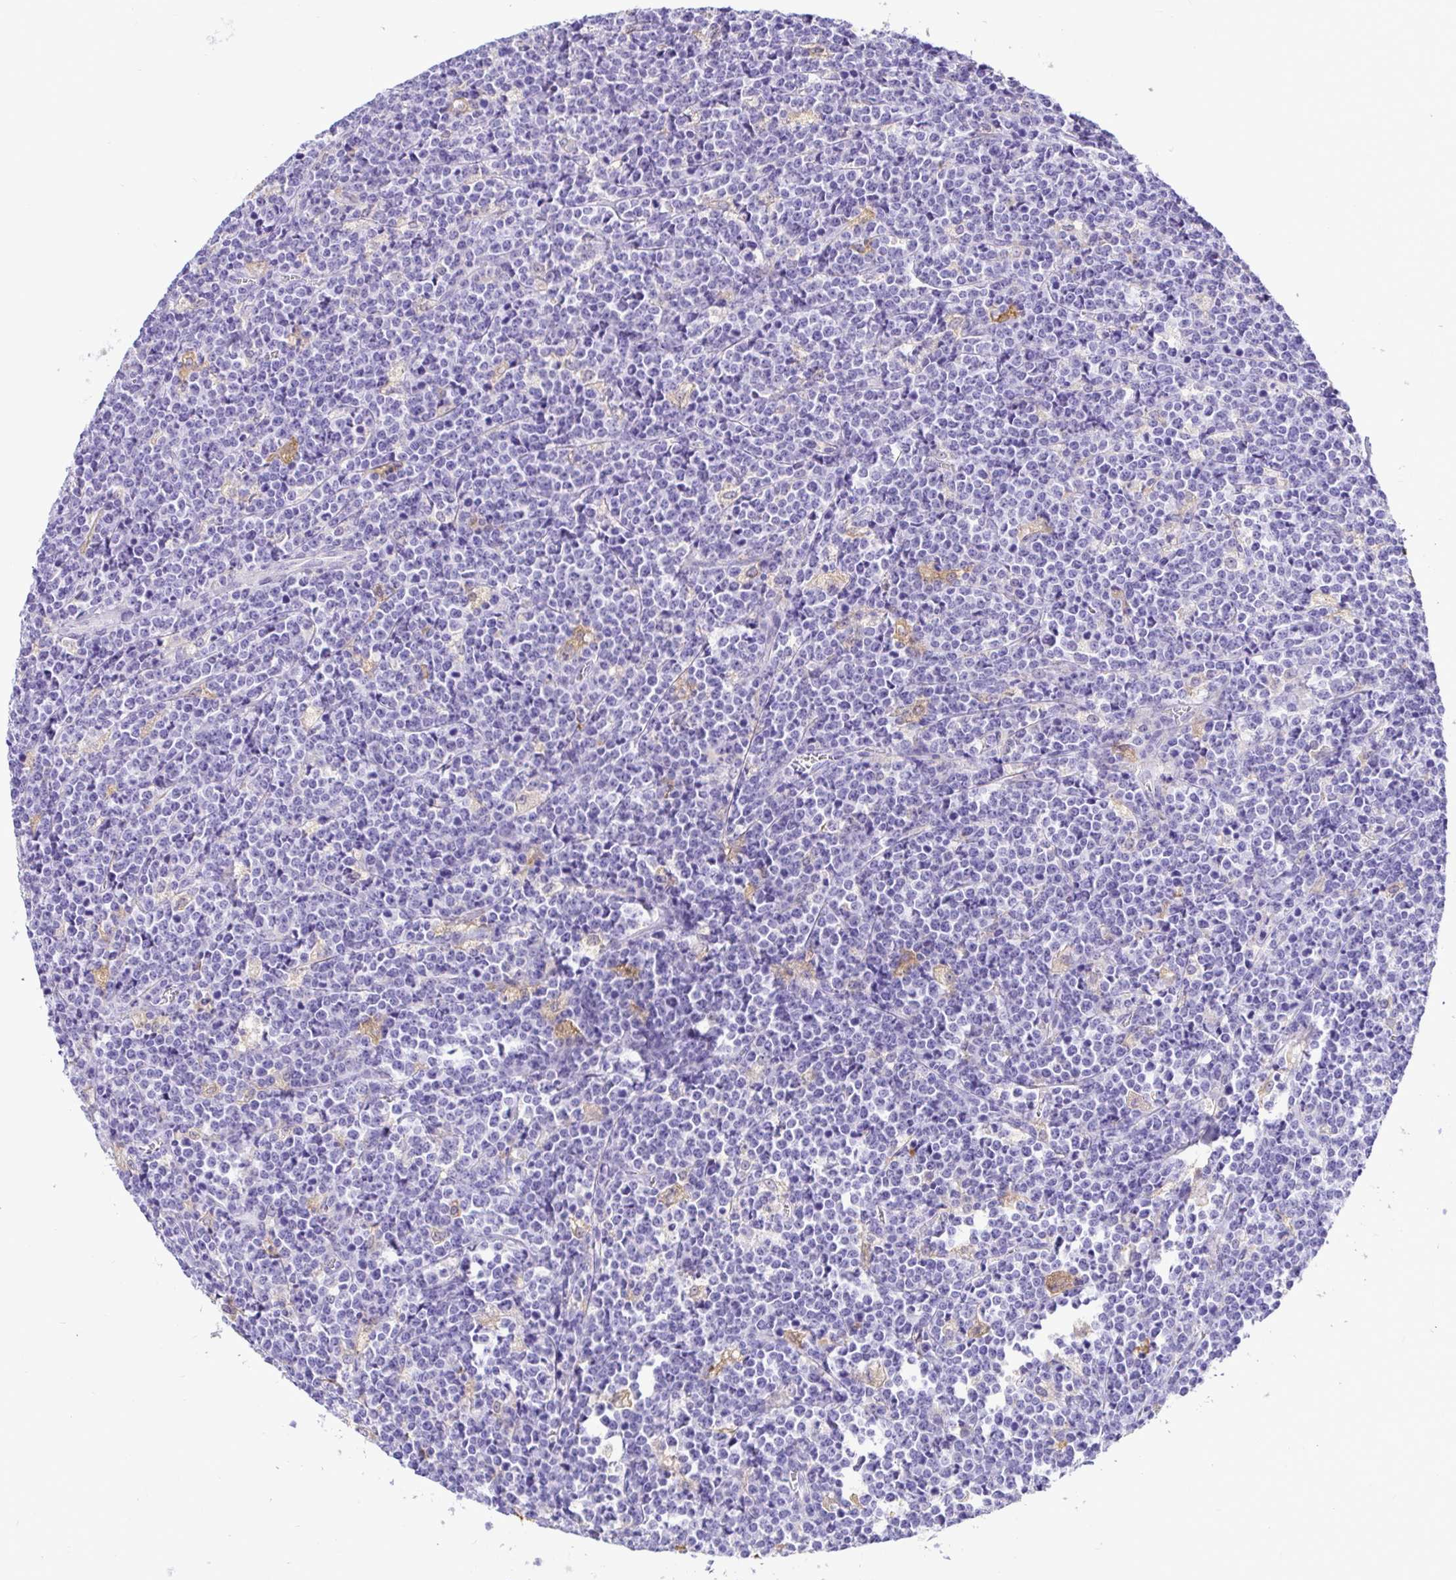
{"staining": {"intensity": "negative", "quantity": "none", "location": "none"}, "tissue": "lymphoma", "cell_type": "Tumor cells", "image_type": "cancer", "snomed": [{"axis": "morphology", "description": "Malignant lymphoma, non-Hodgkin's type, High grade"}, {"axis": "topography", "description": "Small intestine"}], "caption": "There is no significant staining in tumor cells of high-grade malignant lymphoma, non-Hodgkin's type.", "gene": "BACE2", "patient": {"sex": "female", "age": 56}}